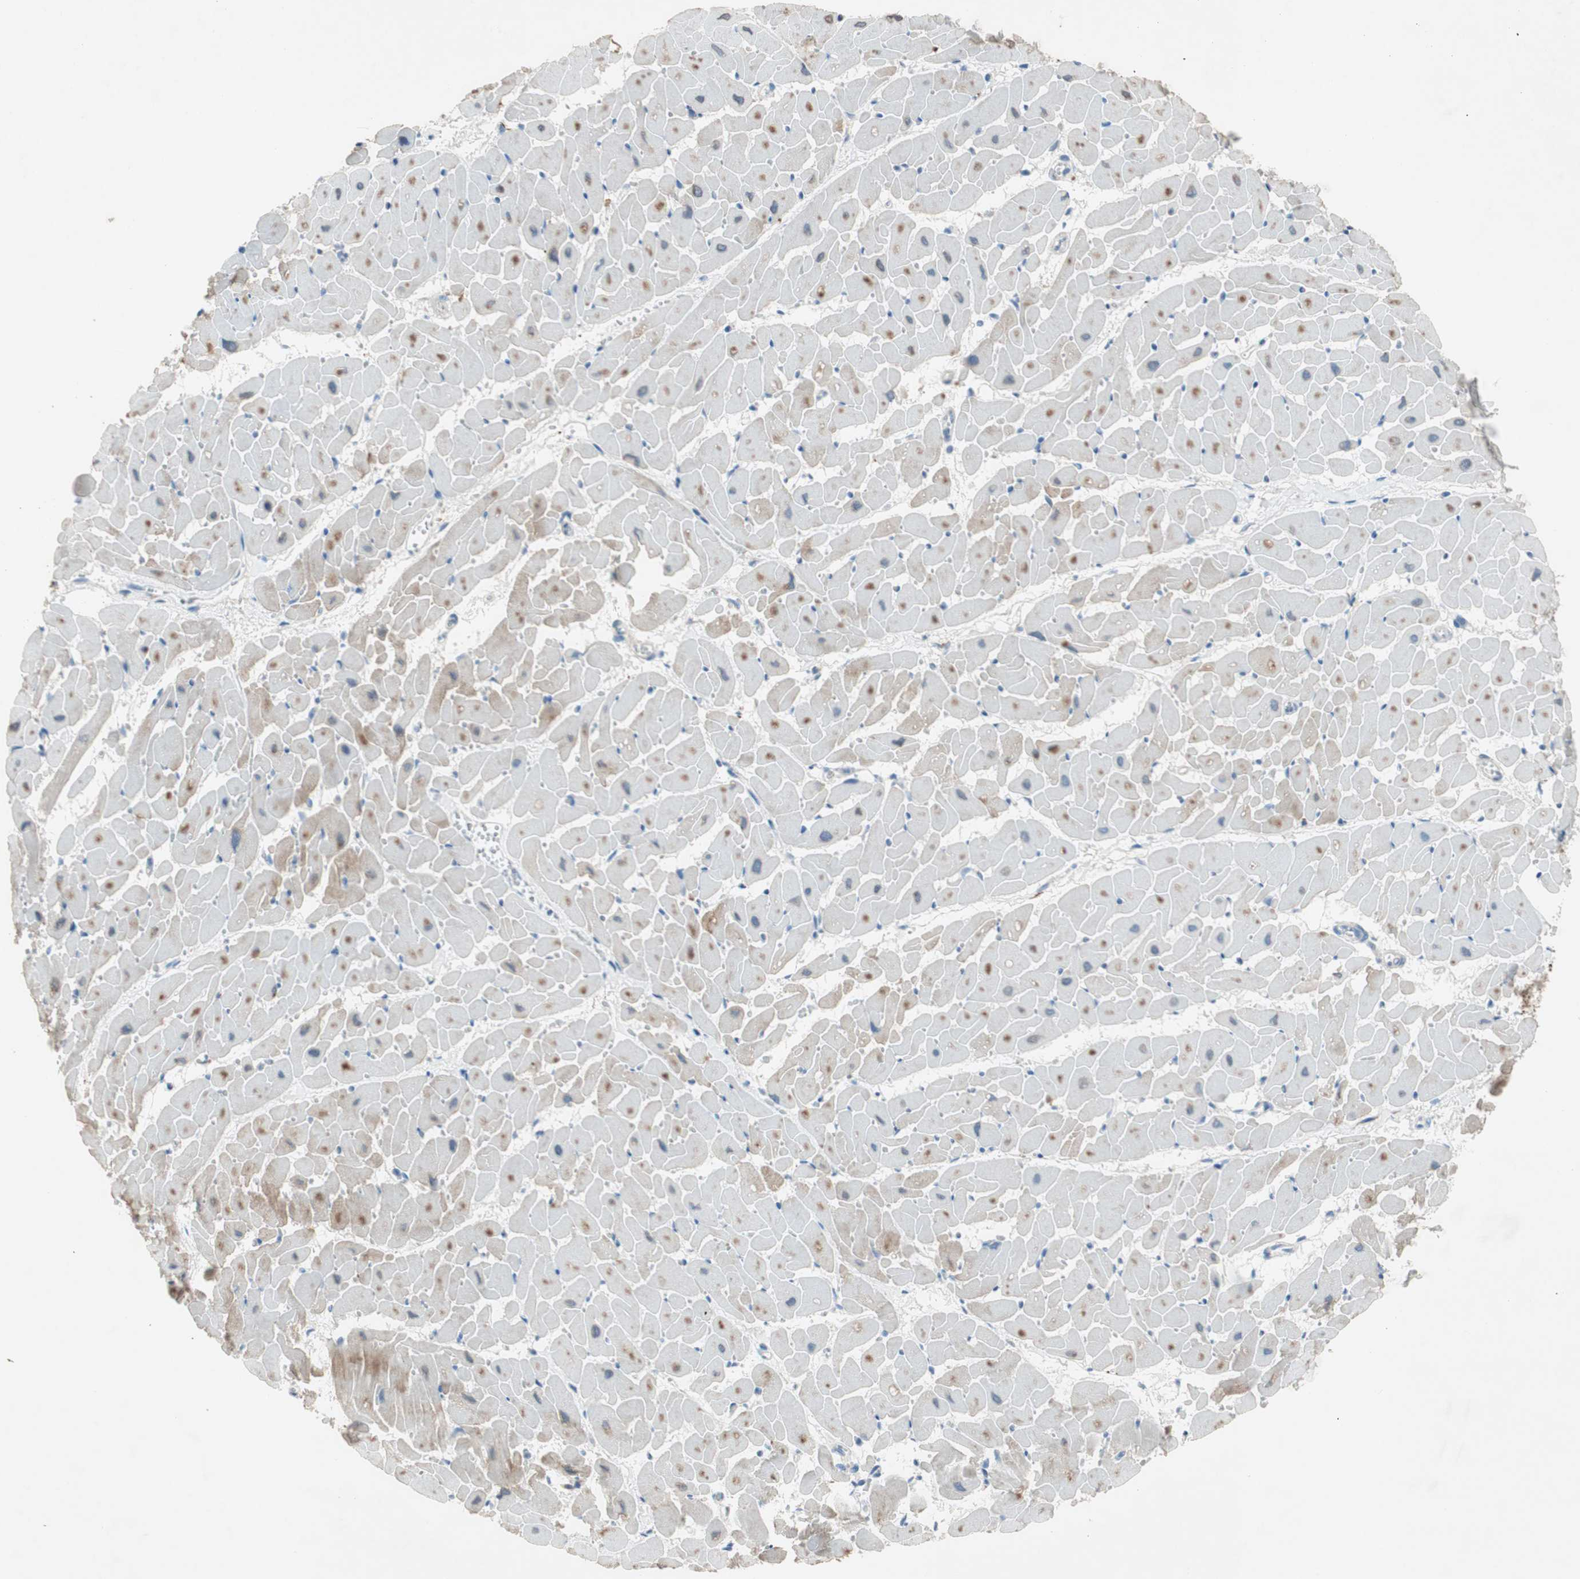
{"staining": {"intensity": "moderate", "quantity": "25%-75%", "location": "cytoplasmic/membranous"}, "tissue": "heart muscle", "cell_type": "Cardiomyocytes", "image_type": "normal", "snomed": [{"axis": "morphology", "description": "Normal tissue, NOS"}, {"axis": "topography", "description": "Heart"}], "caption": "Protein positivity by immunohistochemistry displays moderate cytoplasmic/membranous staining in about 25%-75% of cardiomyocytes in benign heart muscle. (DAB (3,3'-diaminobenzidine) = brown stain, brightfield microscopy at high magnification).", "gene": "PRRG4", "patient": {"sex": "female", "age": 19}}